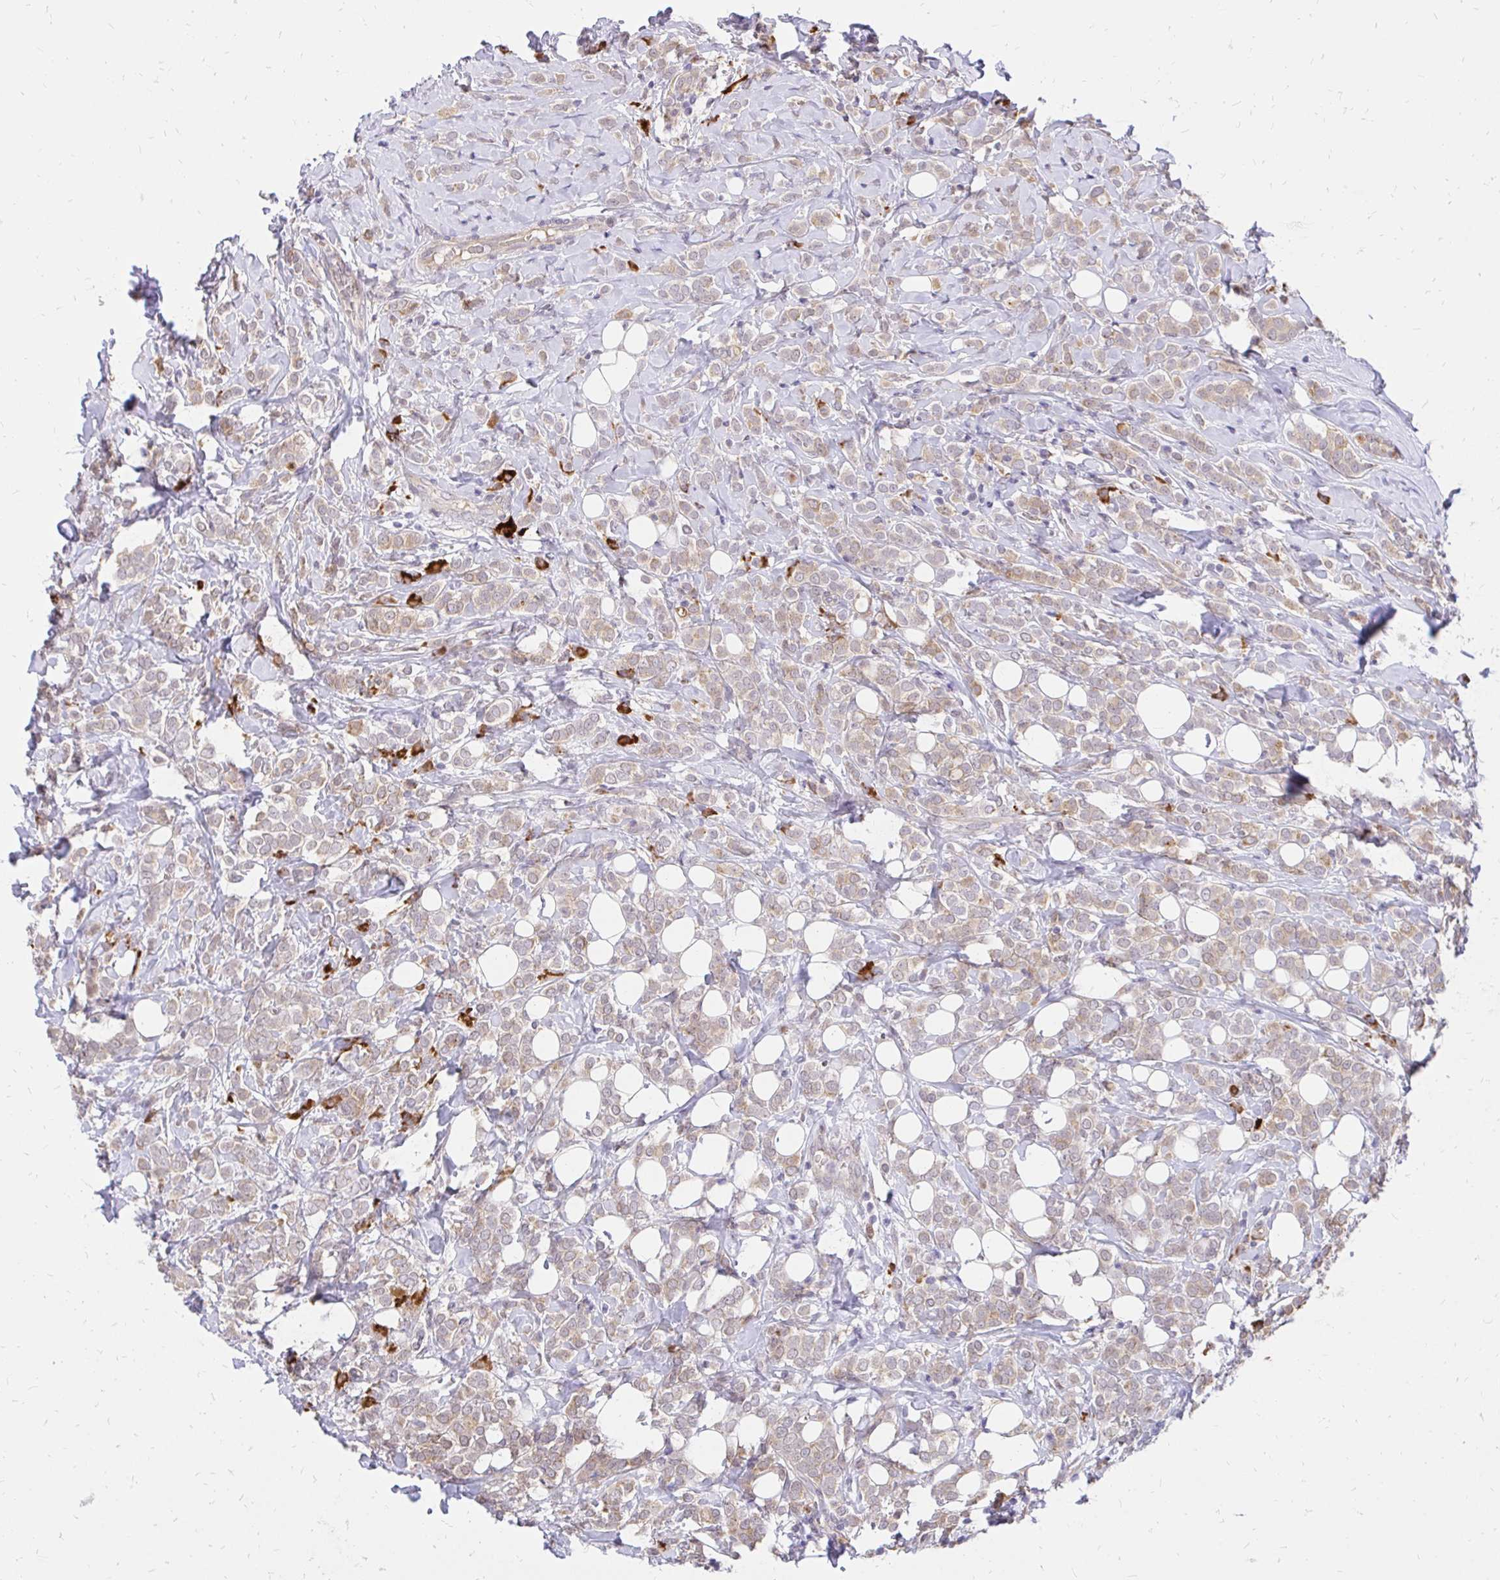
{"staining": {"intensity": "weak", "quantity": ">75%", "location": "cytoplasmic/membranous"}, "tissue": "breast cancer", "cell_type": "Tumor cells", "image_type": "cancer", "snomed": [{"axis": "morphology", "description": "Lobular carcinoma"}, {"axis": "topography", "description": "Breast"}], "caption": "Protein staining displays weak cytoplasmic/membranous positivity in about >75% of tumor cells in breast cancer. (Stains: DAB in brown, nuclei in blue, Microscopy: brightfield microscopy at high magnification).", "gene": "NAALAD2", "patient": {"sex": "female", "age": 49}}